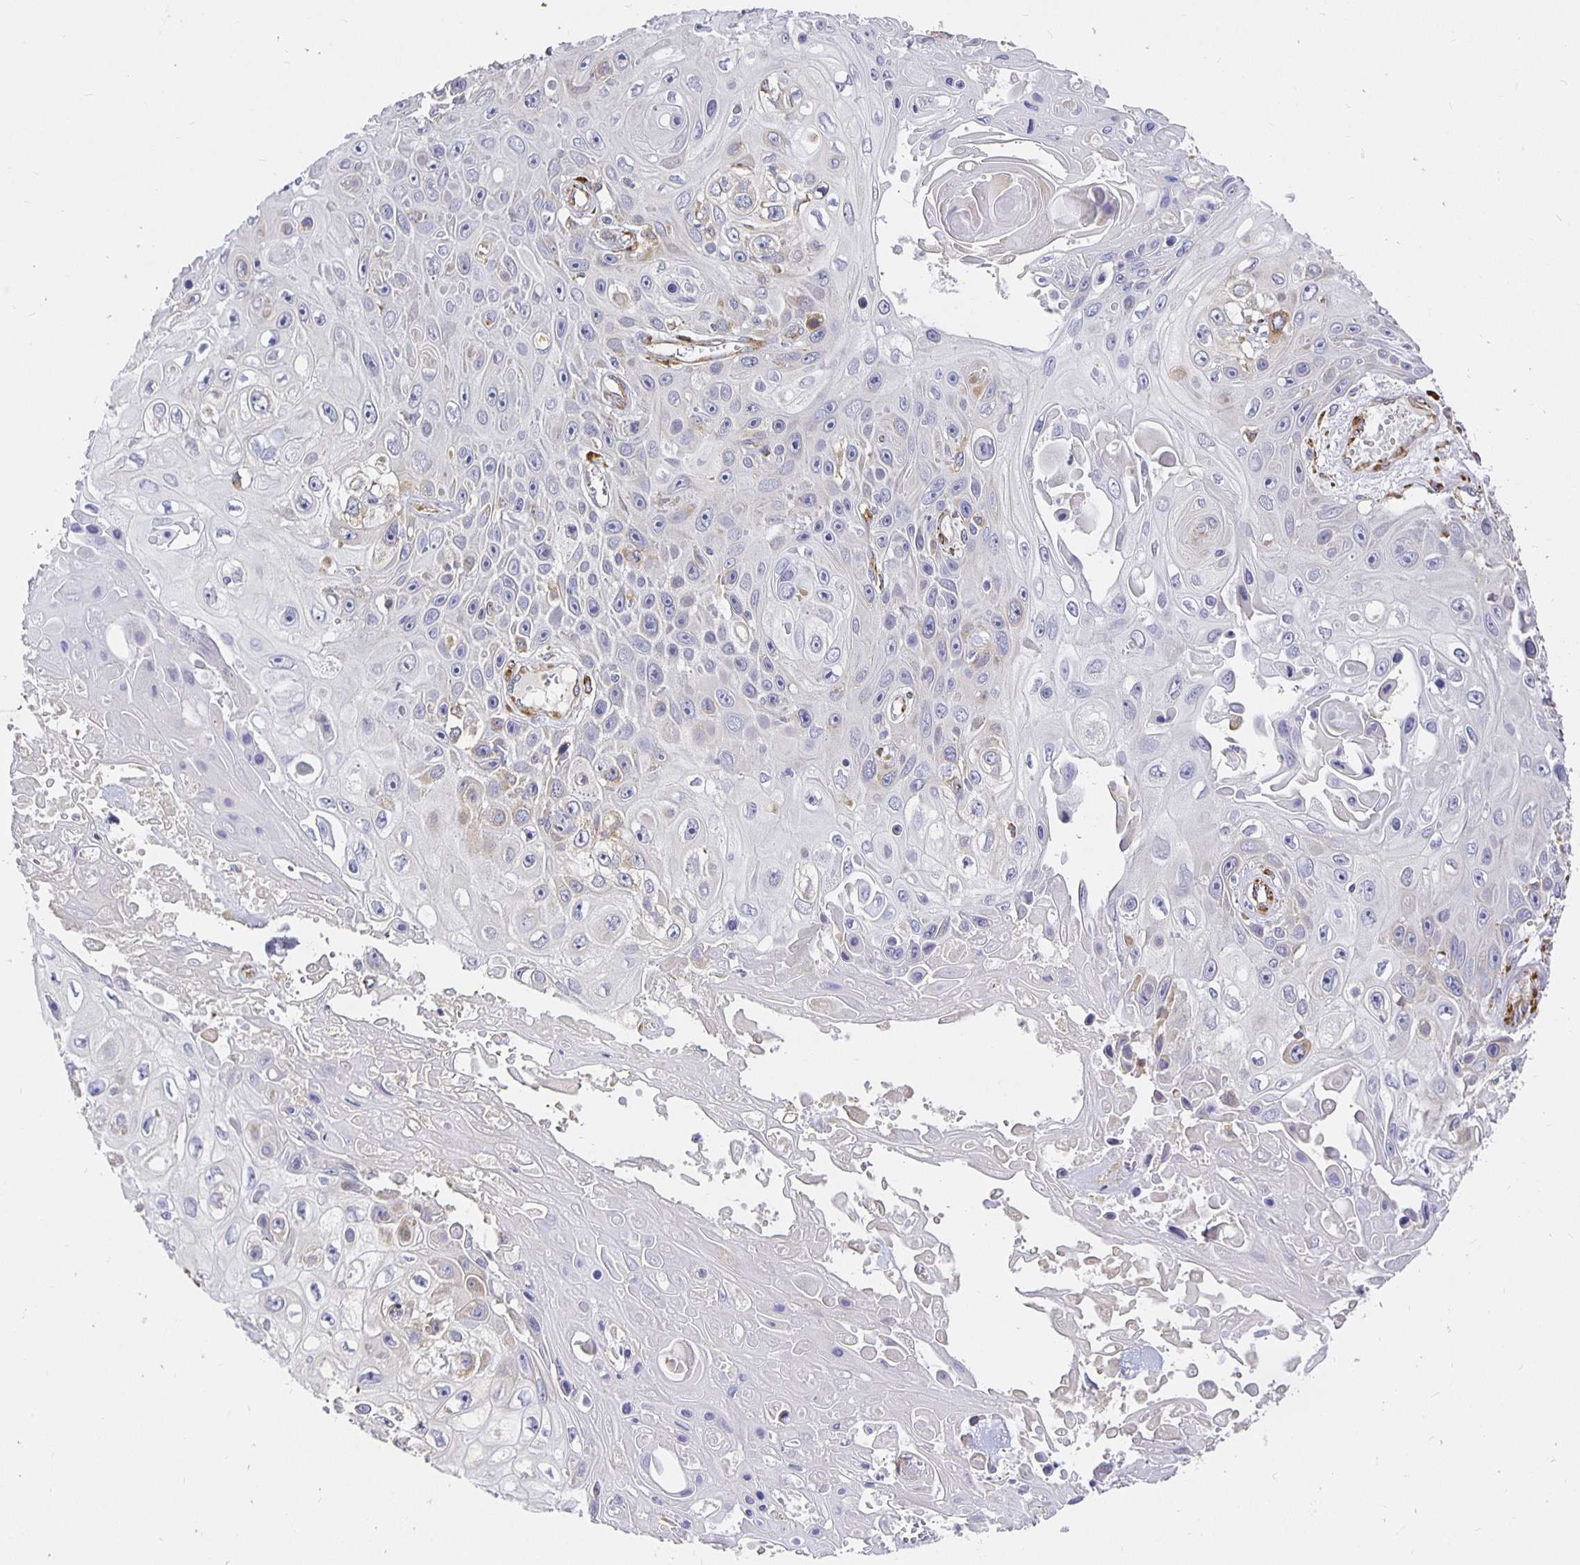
{"staining": {"intensity": "moderate", "quantity": "<25%", "location": "cytoplasmic/membranous"}, "tissue": "skin cancer", "cell_type": "Tumor cells", "image_type": "cancer", "snomed": [{"axis": "morphology", "description": "Squamous cell carcinoma, NOS"}, {"axis": "topography", "description": "Skin"}], "caption": "Brown immunohistochemical staining in squamous cell carcinoma (skin) demonstrates moderate cytoplasmic/membranous positivity in about <25% of tumor cells. Ihc stains the protein of interest in brown and the nuclei are stained blue.", "gene": "PLOD1", "patient": {"sex": "male", "age": 82}}